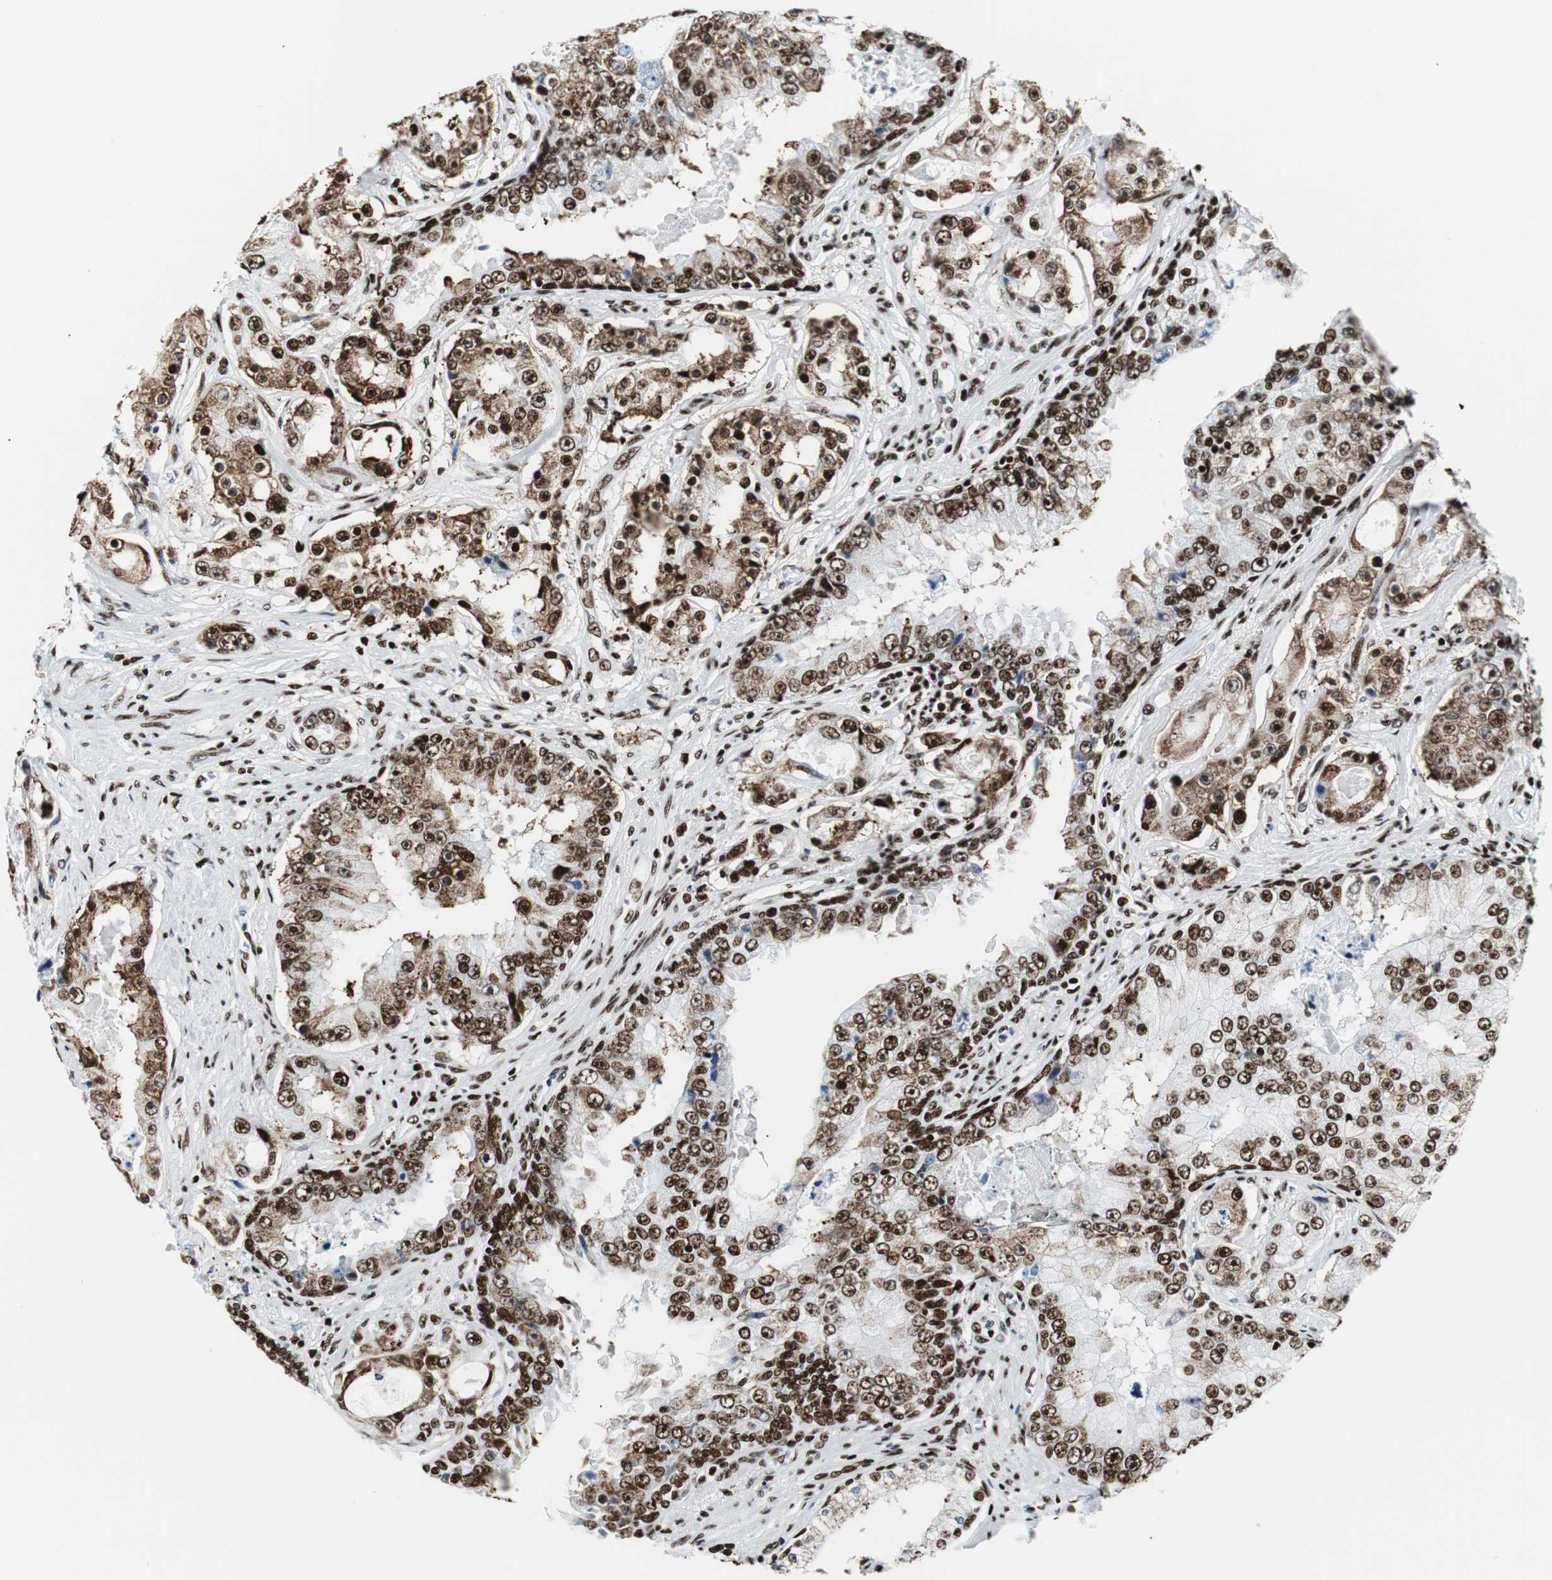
{"staining": {"intensity": "strong", "quantity": ">75%", "location": "nuclear"}, "tissue": "prostate cancer", "cell_type": "Tumor cells", "image_type": "cancer", "snomed": [{"axis": "morphology", "description": "Adenocarcinoma, High grade"}, {"axis": "topography", "description": "Prostate"}], "caption": "Strong nuclear staining for a protein is seen in approximately >75% of tumor cells of prostate cancer using immunohistochemistry (IHC).", "gene": "NCL", "patient": {"sex": "male", "age": 73}}